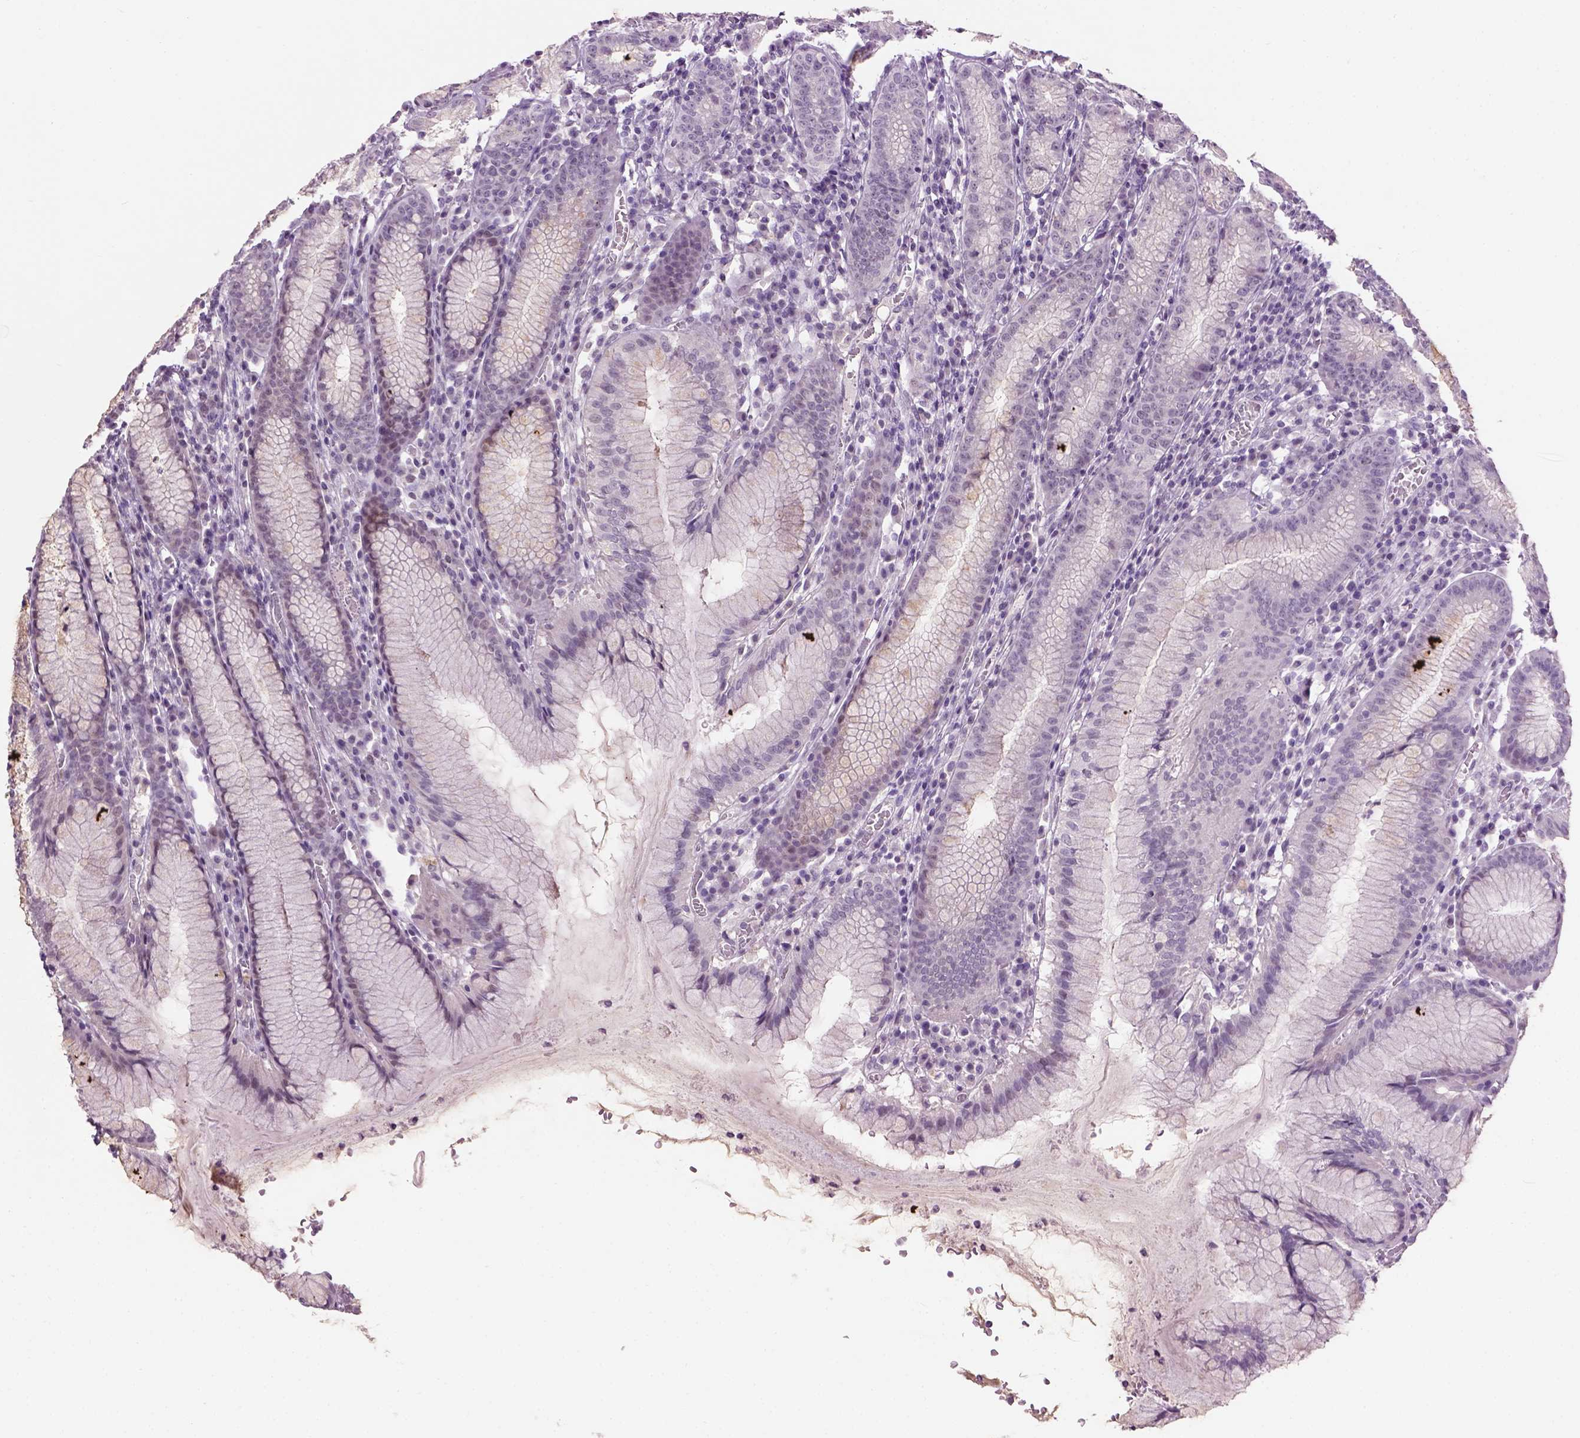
{"staining": {"intensity": "negative", "quantity": "none", "location": "none"}, "tissue": "stomach", "cell_type": "Glandular cells", "image_type": "normal", "snomed": [{"axis": "morphology", "description": "Normal tissue, NOS"}, {"axis": "topography", "description": "Stomach"}], "caption": "Glandular cells show no significant protein staining in normal stomach. The staining was performed using DAB to visualize the protein expression in brown, while the nuclei were stained in blue with hematoxylin (Magnification: 20x).", "gene": "GABRB2", "patient": {"sex": "male", "age": 55}}